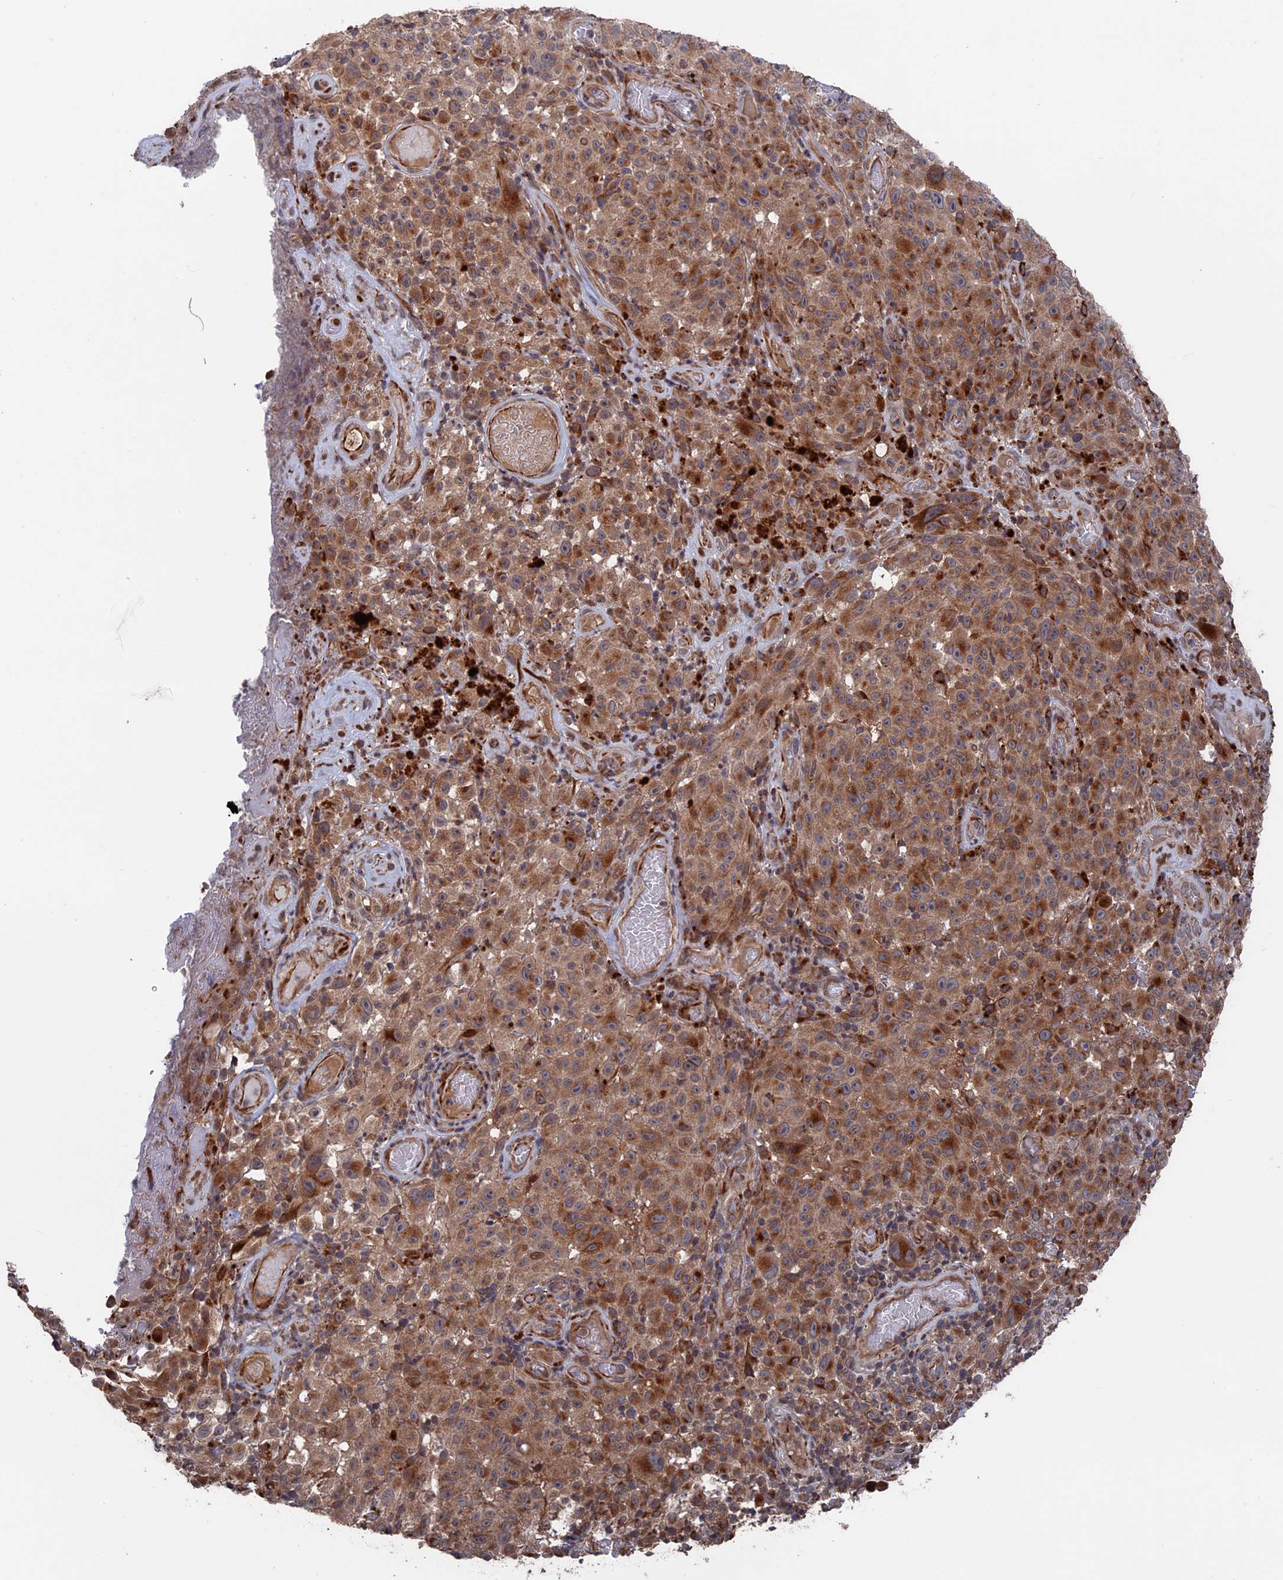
{"staining": {"intensity": "moderate", "quantity": ">75%", "location": "cytoplasmic/membranous"}, "tissue": "melanoma", "cell_type": "Tumor cells", "image_type": "cancer", "snomed": [{"axis": "morphology", "description": "Malignant melanoma, NOS"}, {"axis": "topography", "description": "Skin"}], "caption": "Immunohistochemical staining of malignant melanoma displays medium levels of moderate cytoplasmic/membranous staining in approximately >75% of tumor cells.", "gene": "PLA2G15", "patient": {"sex": "female", "age": 82}}